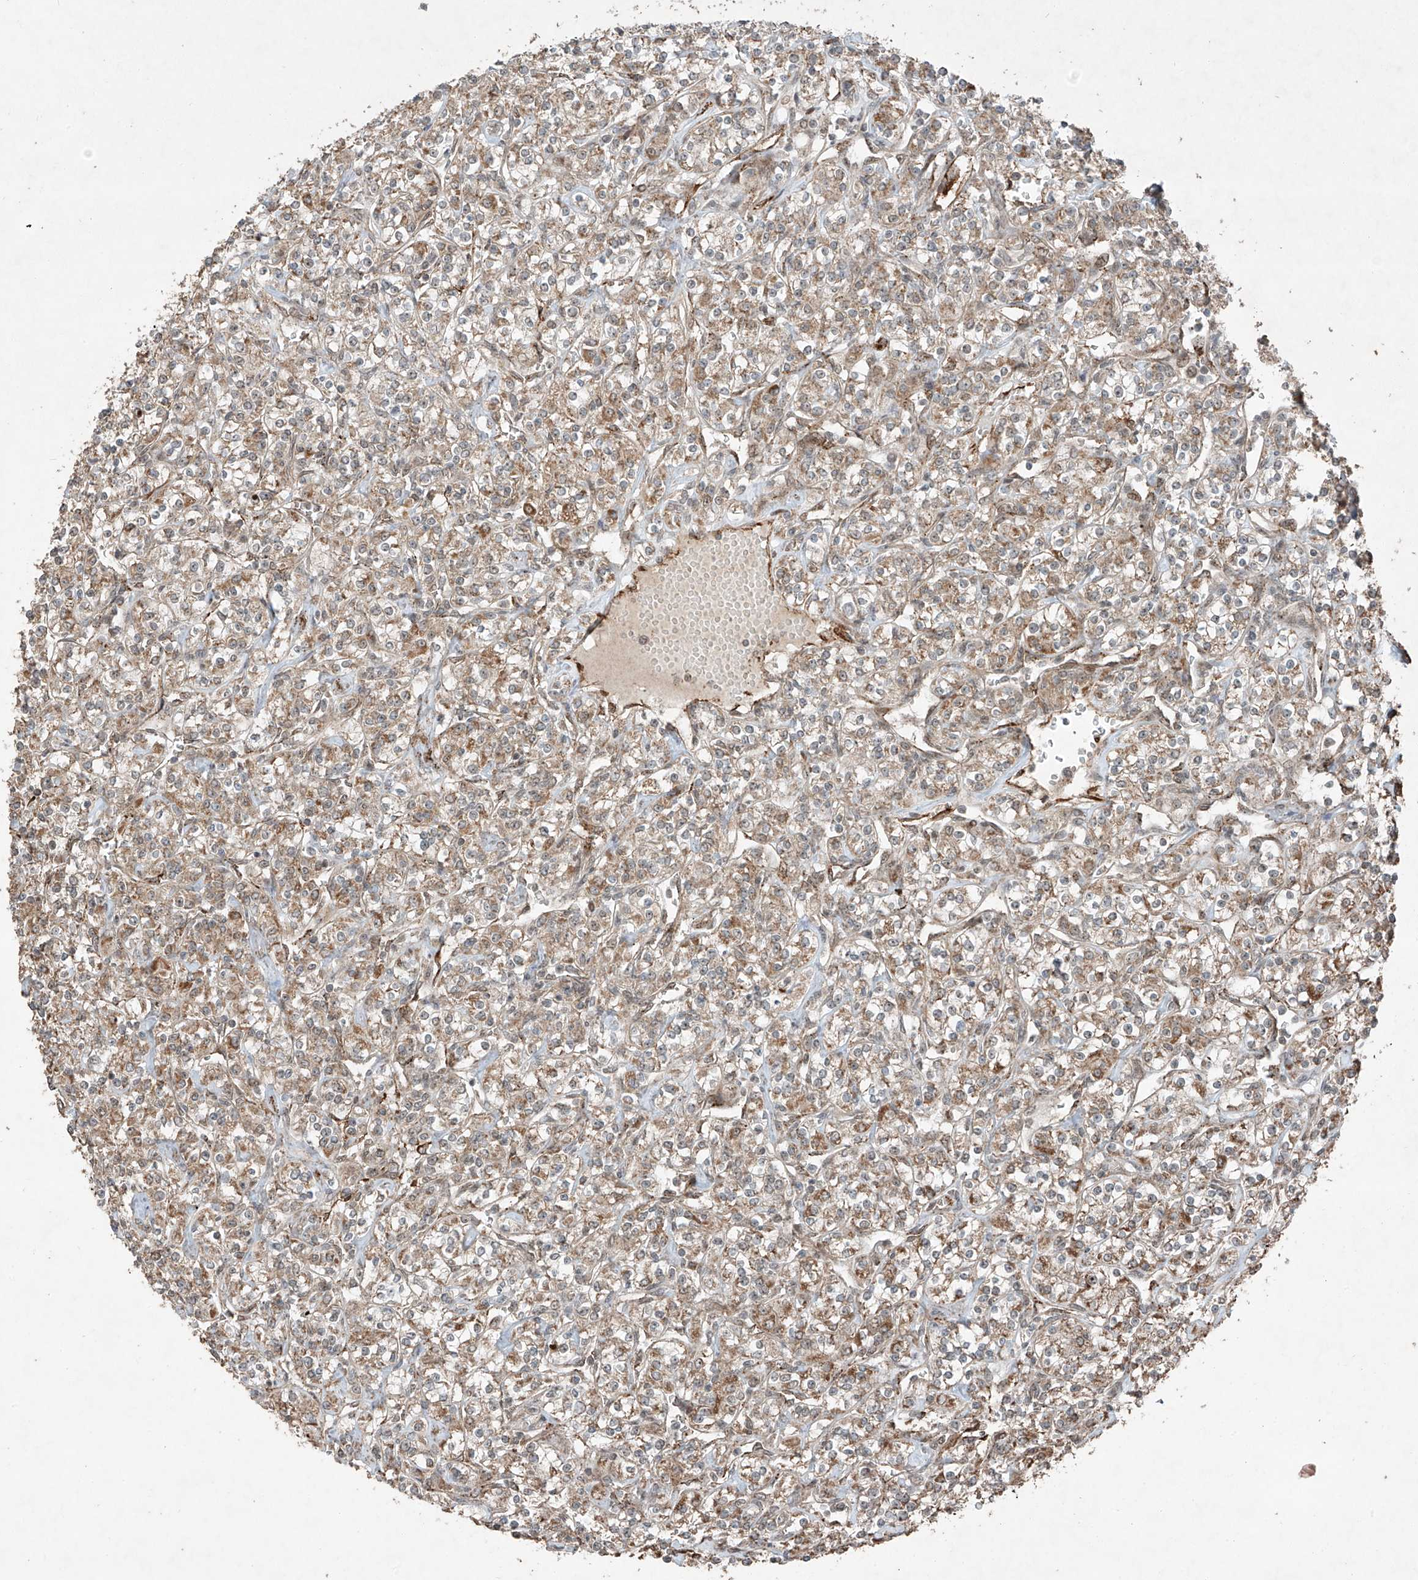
{"staining": {"intensity": "weak", "quantity": ">75%", "location": "cytoplasmic/membranous"}, "tissue": "renal cancer", "cell_type": "Tumor cells", "image_type": "cancer", "snomed": [{"axis": "morphology", "description": "Adenocarcinoma, NOS"}, {"axis": "topography", "description": "Kidney"}], "caption": "Immunohistochemistry (DAB) staining of renal cancer demonstrates weak cytoplasmic/membranous protein expression in approximately >75% of tumor cells.", "gene": "ZNF620", "patient": {"sex": "male", "age": 77}}